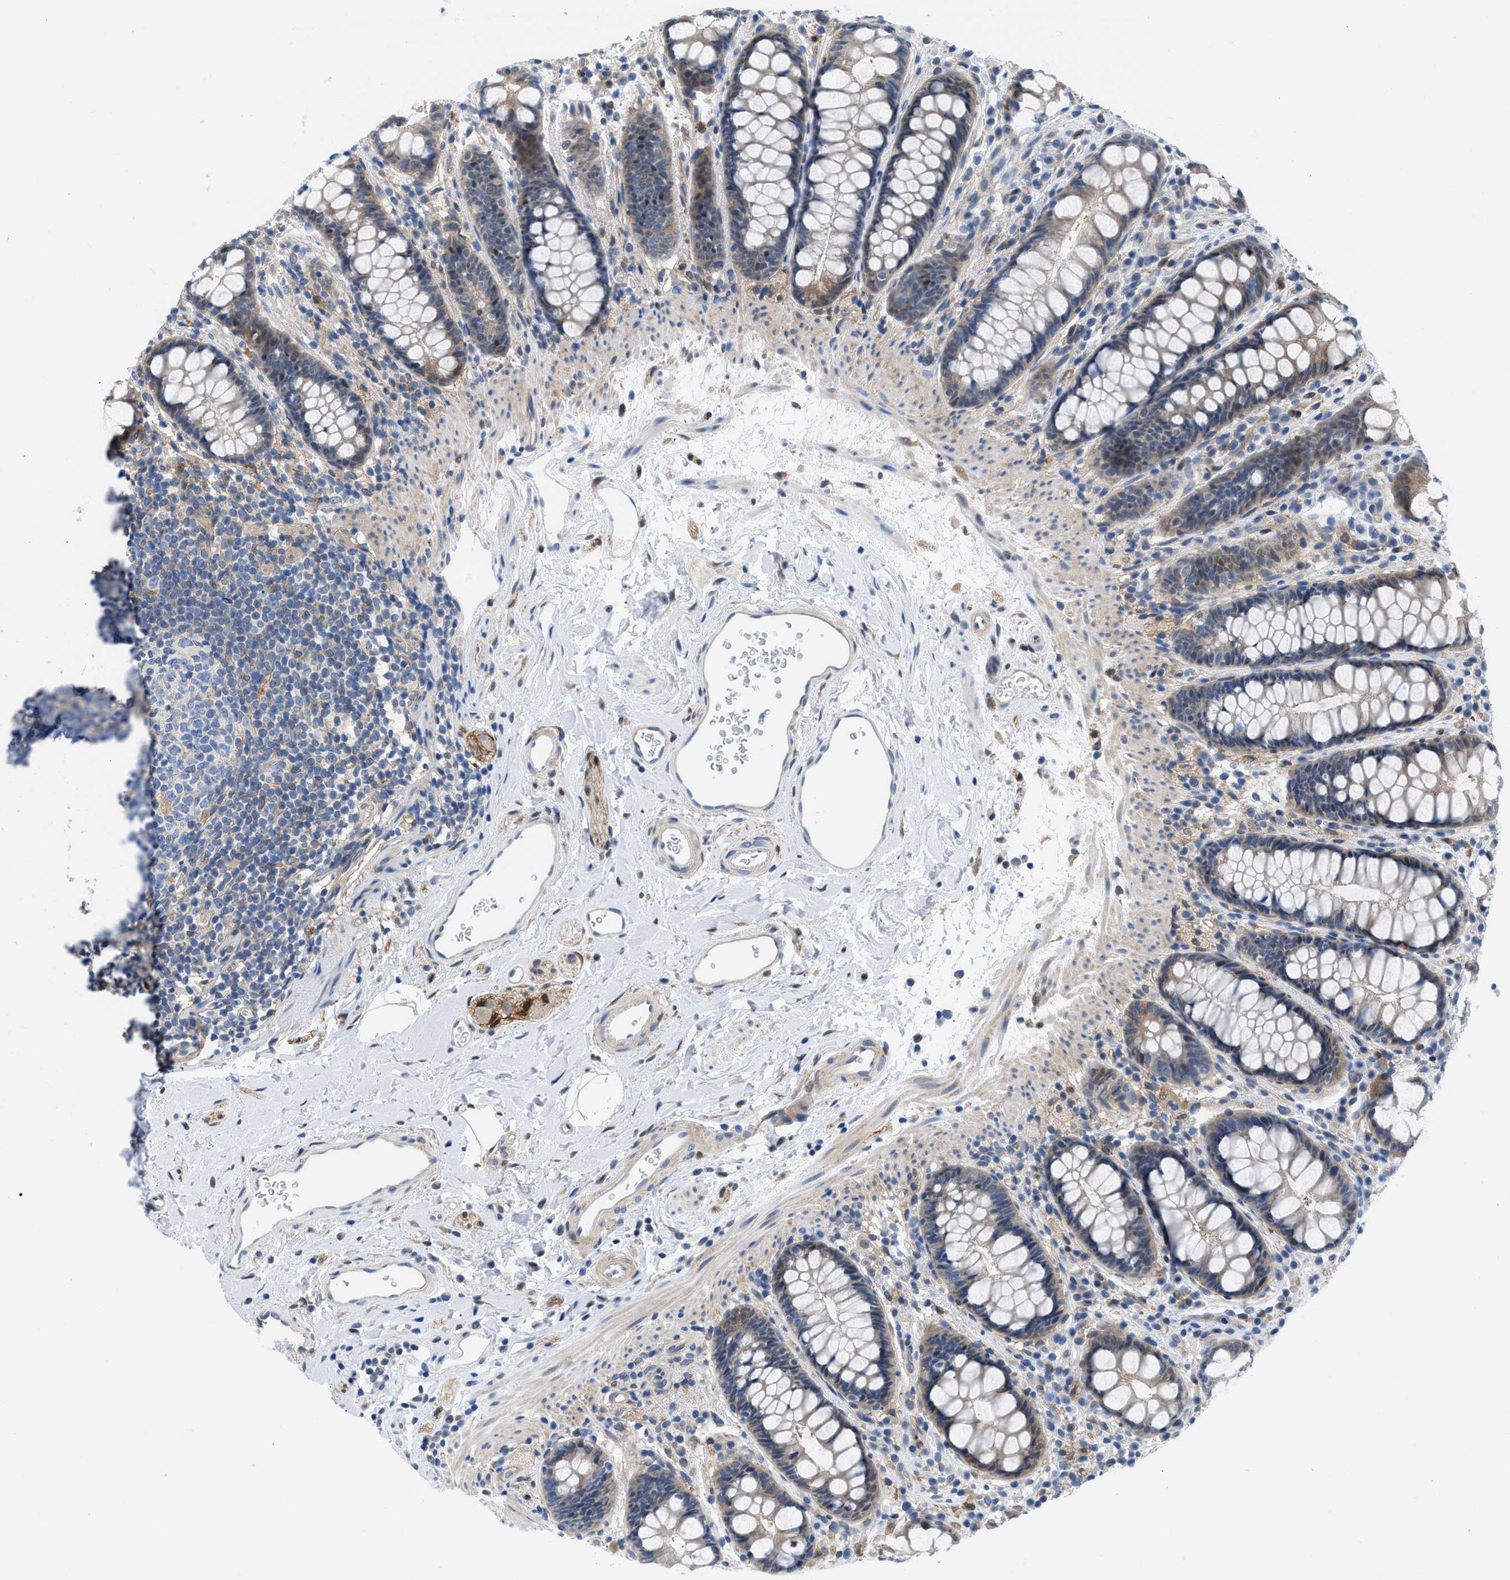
{"staining": {"intensity": "moderate", "quantity": "25%-75%", "location": "cytoplasmic/membranous"}, "tissue": "rectum", "cell_type": "Glandular cells", "image_type": "normal", "snomed": [{"axis": "morphology", "description": "Normal tissue, NOS"}, {"axis": "topography", "description": "Rectum"}], "caption": "Human rectum stained for a protein (brown) reveals moderate cytoplasmic/membranous positive staining in about 25%-75% of glandular cells.", "gene": "CBR1", "patient": {"sex": "female", "age": 65}}